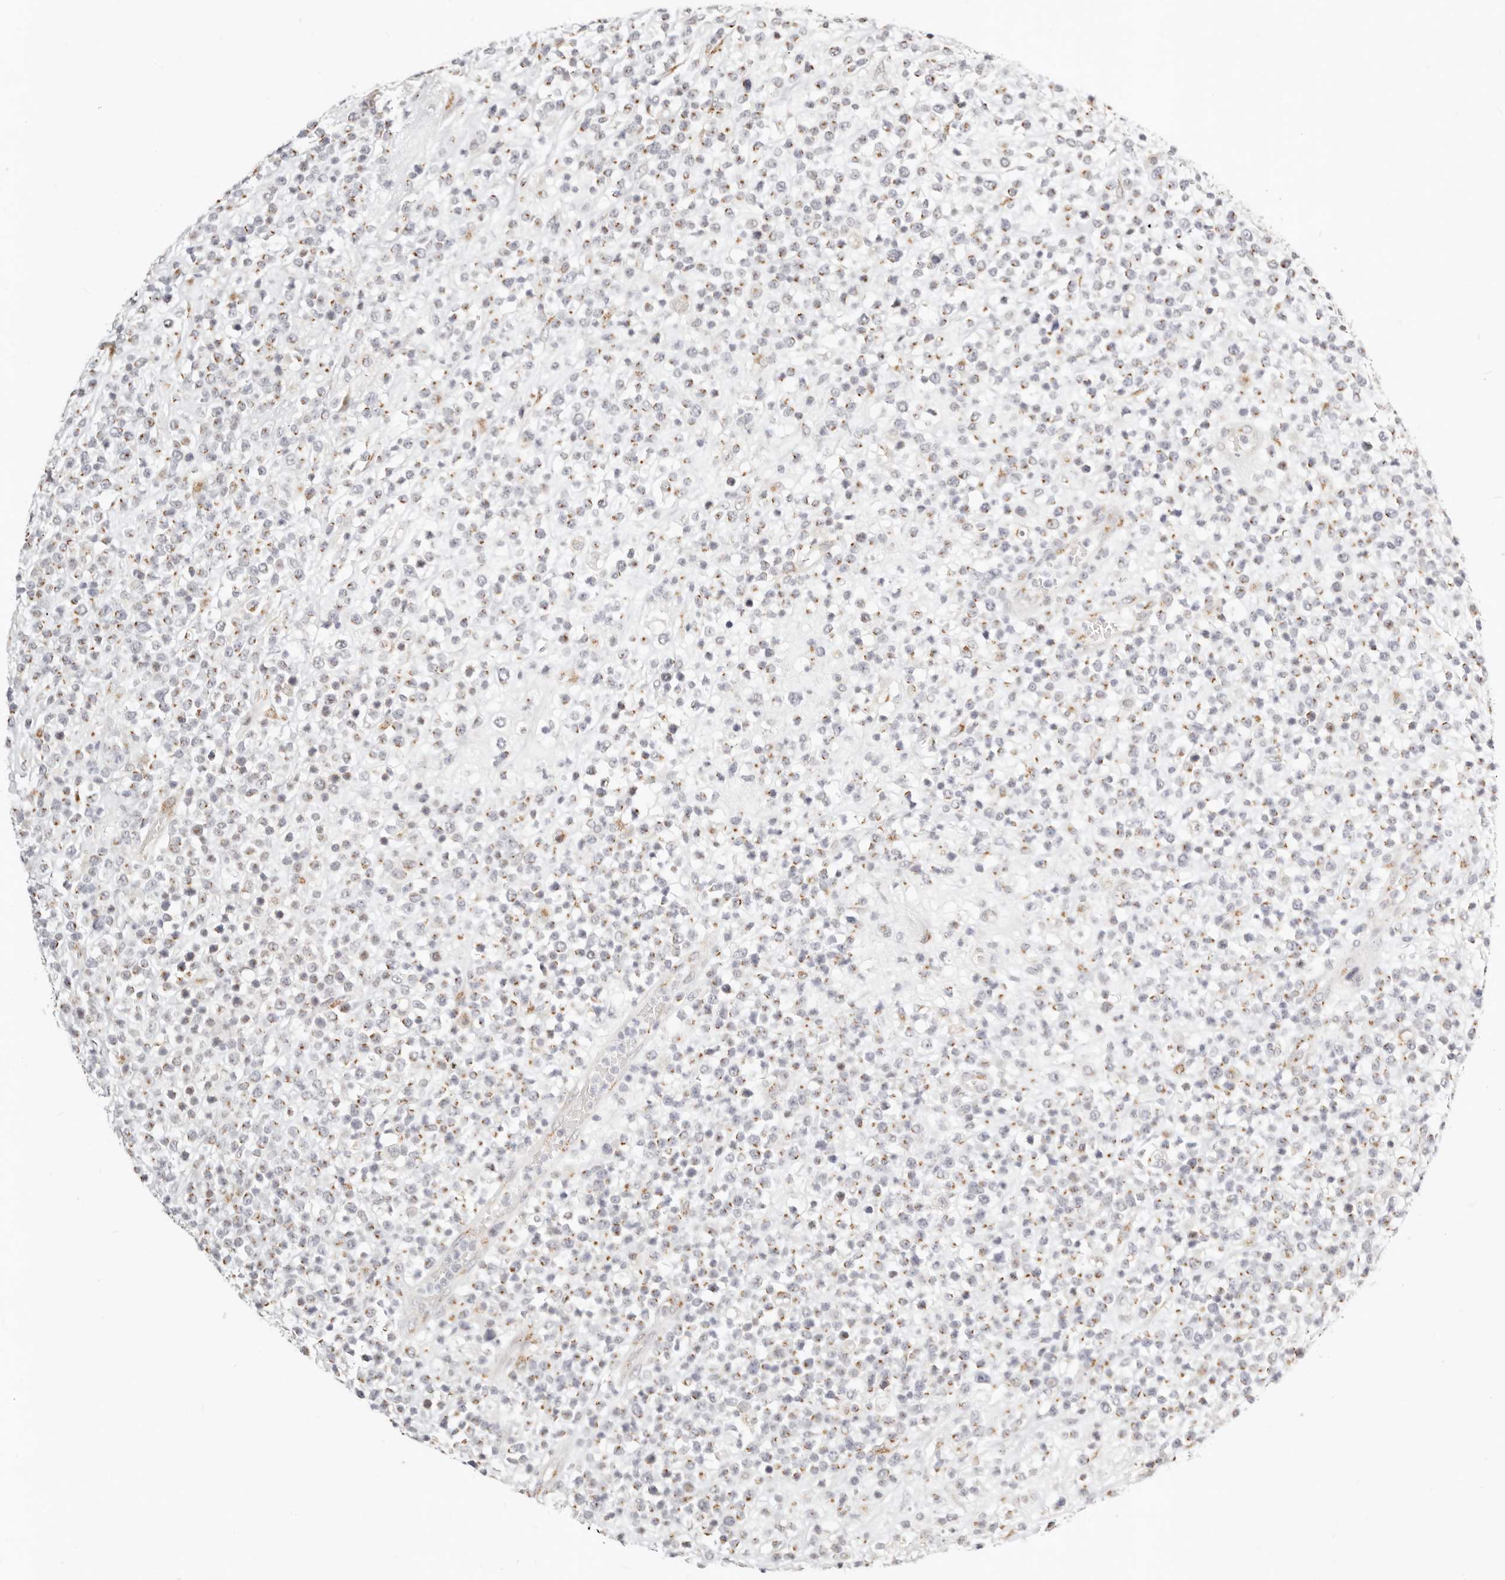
{"staining": {"intensity": "weak", "quantity": "25%-75%", "location": "cytoplasmic/membranous"}, "tissue": "lymphoma", "cell_type": "Tumor cells", "image_type": "cancer", "snomed": [{"axis": "morphology", "description": "Malignant lymphoma, non-Hodgkin's type, High grade"}, {"axis": "topography", "description": "Colon"}], "caption": "Malignant lymphoma, non-Hodgkin's type (high-grade) stained with a brown dye exhibits weak cytoplasmic/membranous positive positivity in about 25%-75% of tumor cells.", "gene": "FAM20B", "patient": {"sex": "female", "age": 53}}